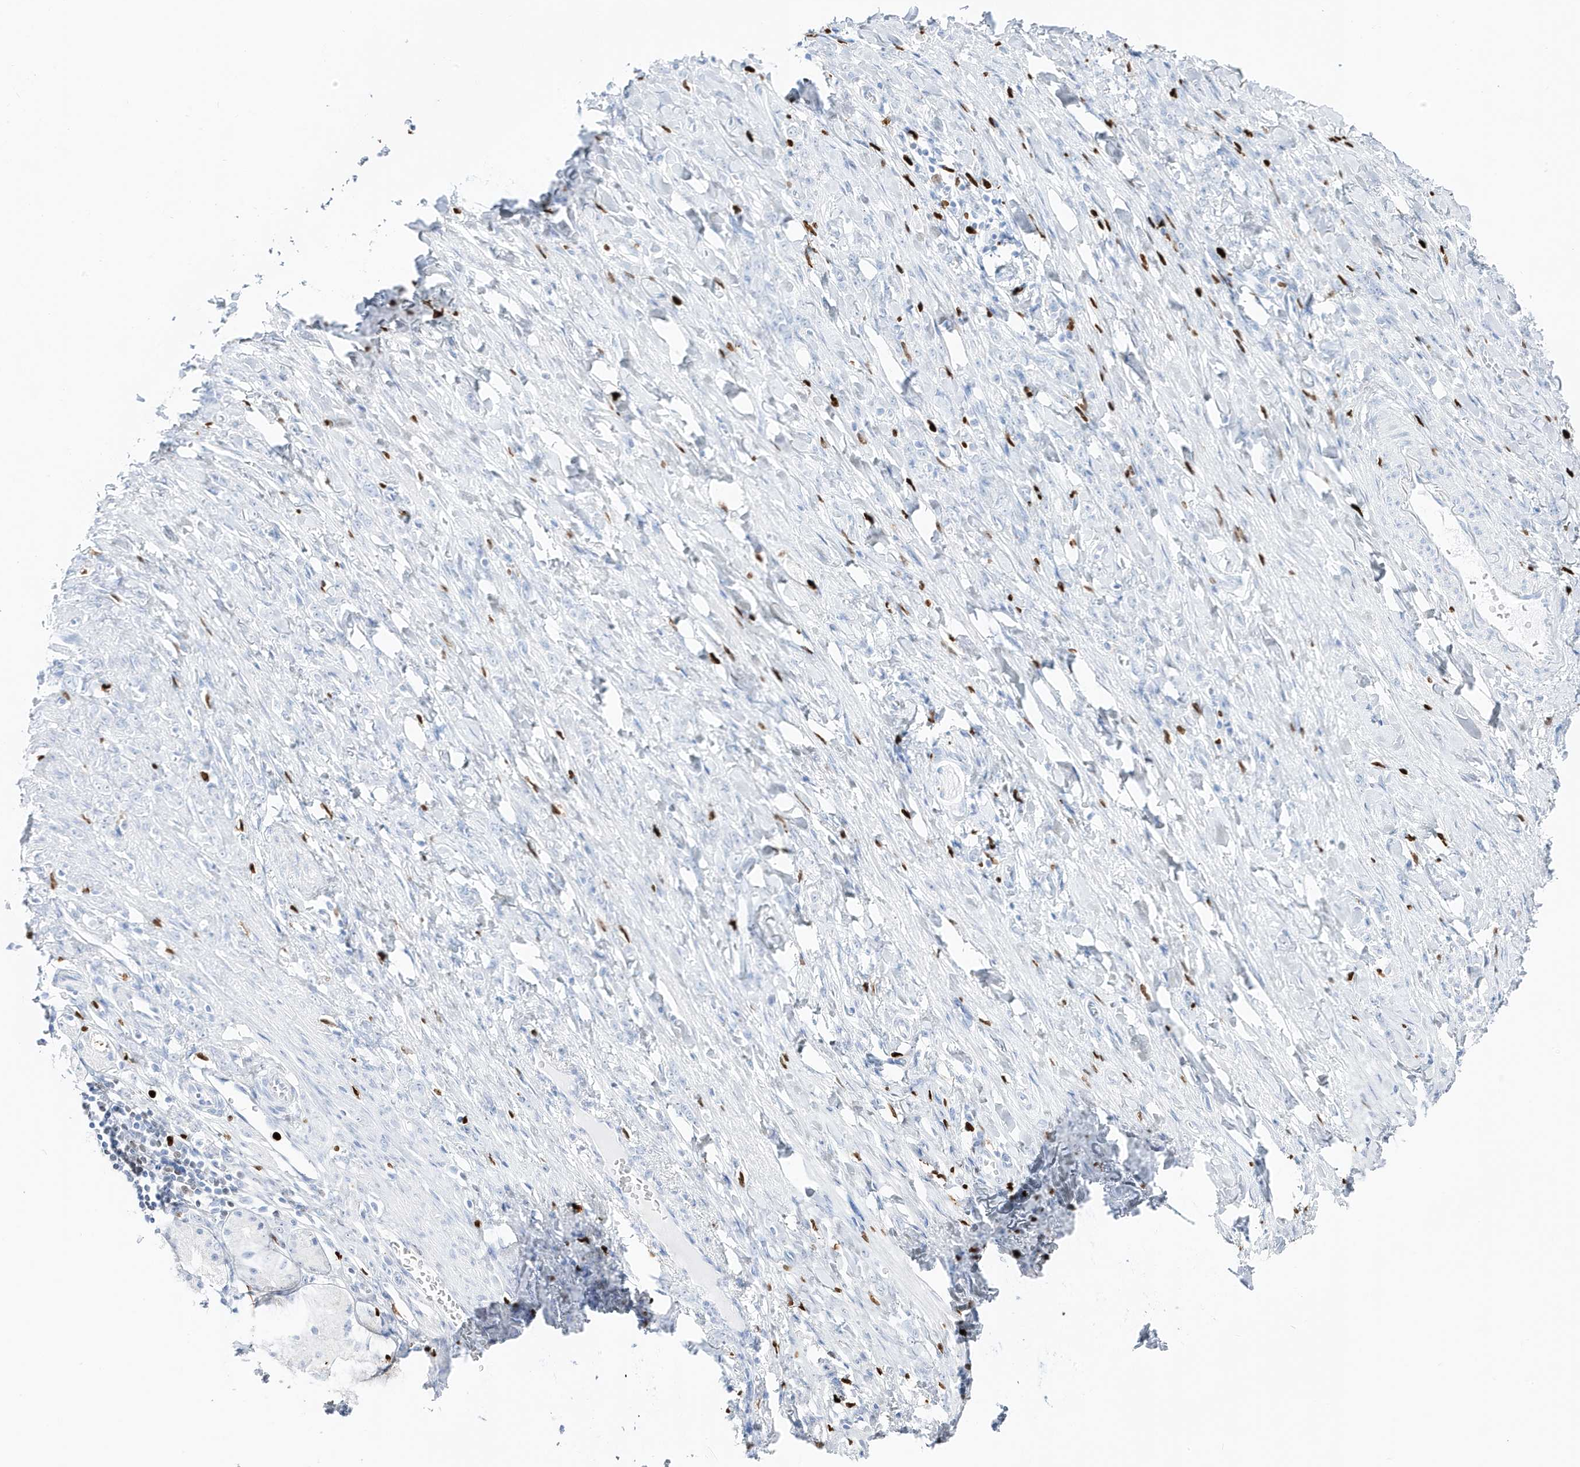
{"staining": {"intensity": "negative", "quantity": "none", "location": "none"}, "tissue": "stomach cancer", "cell_type": "Tumor cells", "image_type": "cancer", "snomed": [{"axis": "morphology", "description": "Normal tissue, NOS"}, {"axis": "morphology", "description": "Adenocarcinoma, NOS"}, {"axis": "topography", "description": "Stomach"}], "caption": "High magnification brightfield microscopy of stomach adenocarcinoma stained with DAB (brown) and counterstained with hematoxylin (blue): tumor cells show no significant positivity. (DAB (3,3'-diaminobenzidine) immunohistochemistry with hematoxylin counter stain).", "gene": "MNDA", "patient": {"sex": "male", "age": 82}}